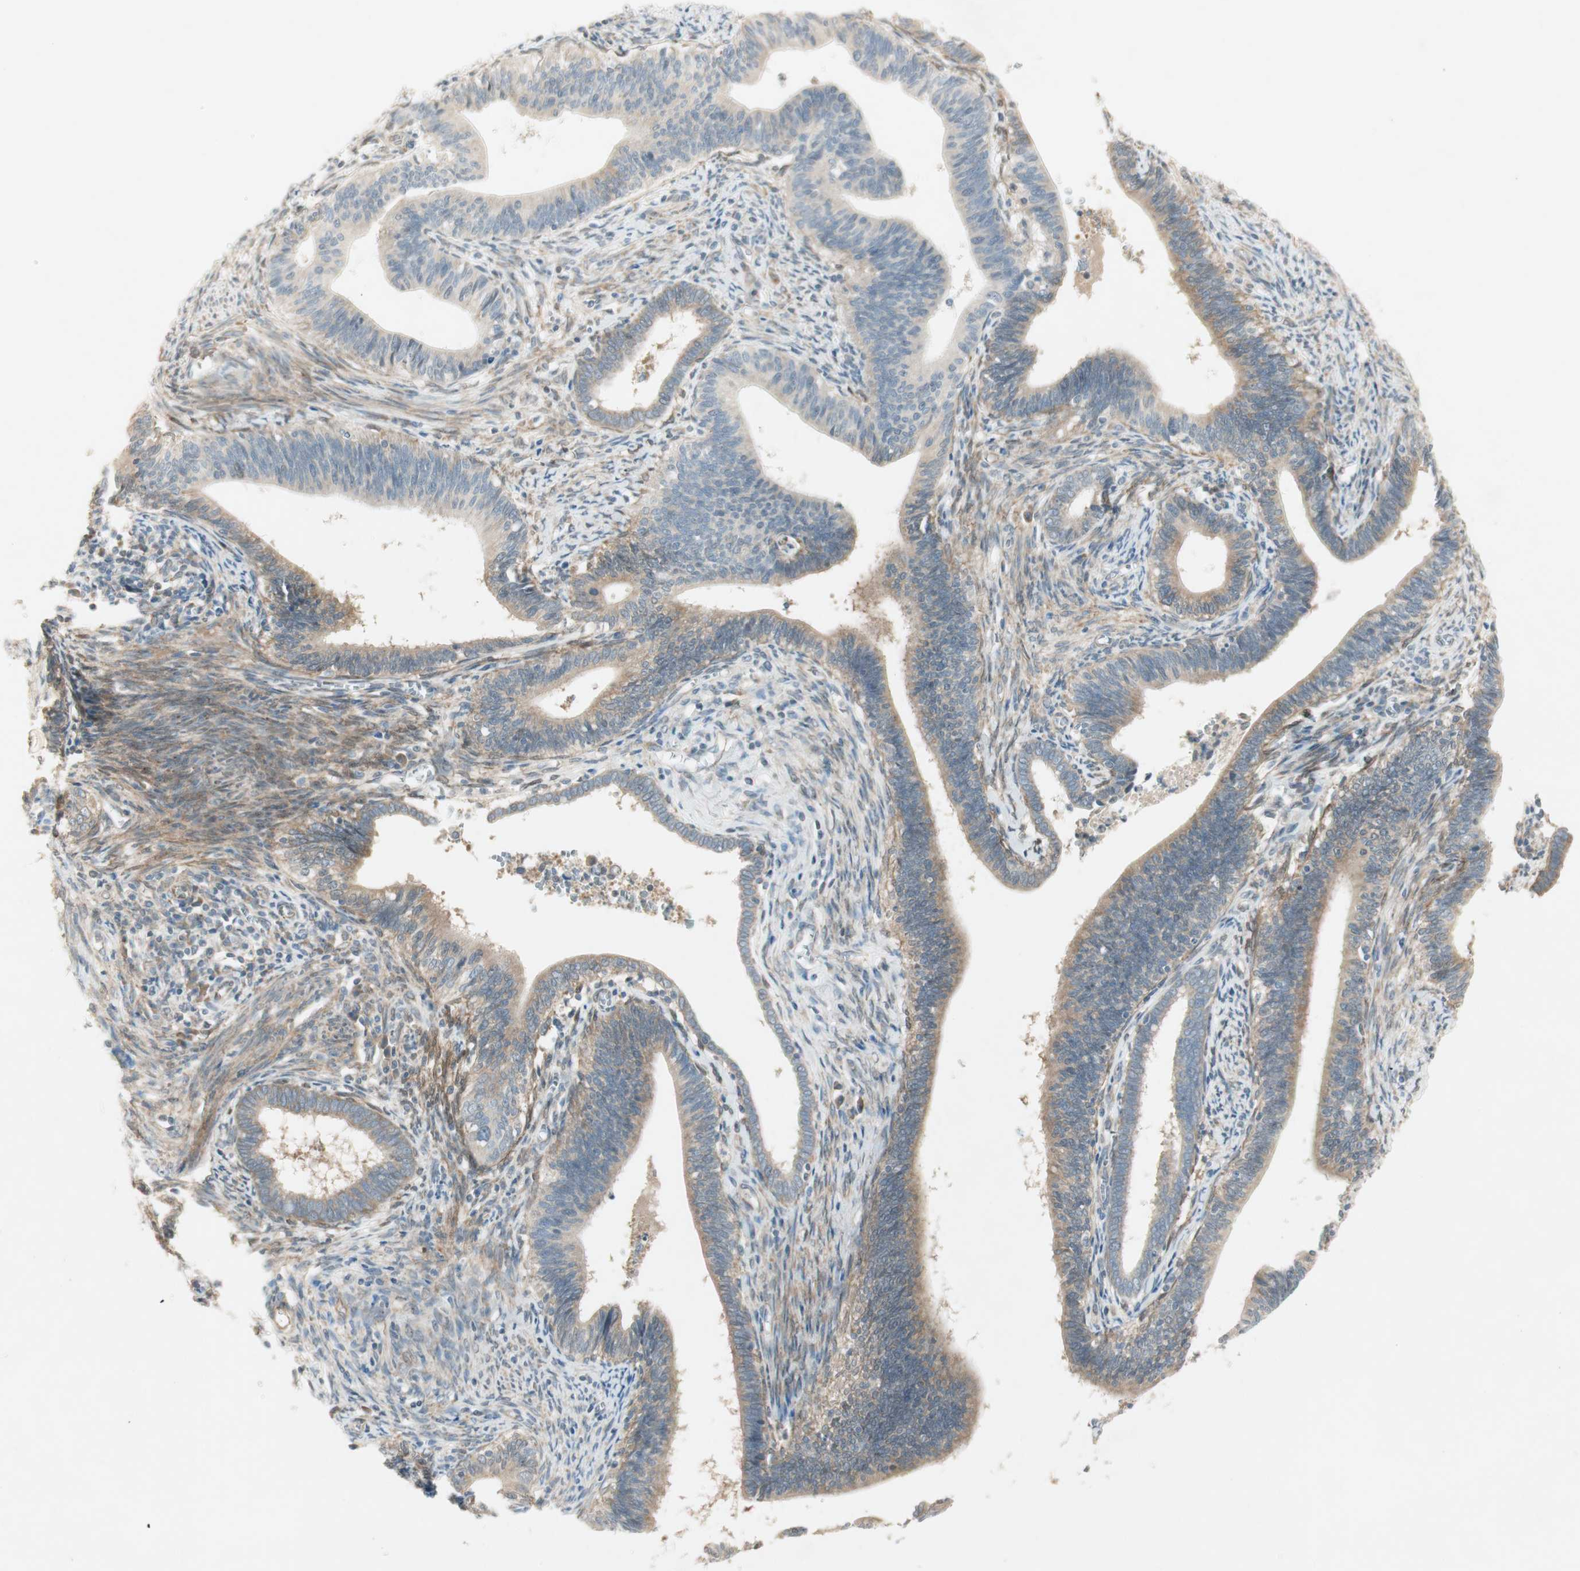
{"staining": {"intensity": "moderate", "quantity": ">75%", "location": "cytoplasmic/membranous"}, "tissue": "cervical cancer", "cell_type": "Tumor cells", "image_type": "cancer", "snomed": [{"axis": "morphology", "description": "Adenocarcinoma, NOS"}, {"axis": "topography", "description": "Cervix"}], "caption": "Immunohistochemistry micrograph of neoplastic tissue: human cervical adenocarcinoma stained using immunohistochemistry (IHC) demonstrates medium levels of moderate protein expression localized specifically in the cytoplasmic/membranous of tumor cells, appearing as a cytoplasmic/membranous brown color.", "gene": "STON1-GTF2A1L", "patient": {"sex": "female", "age": 44}}